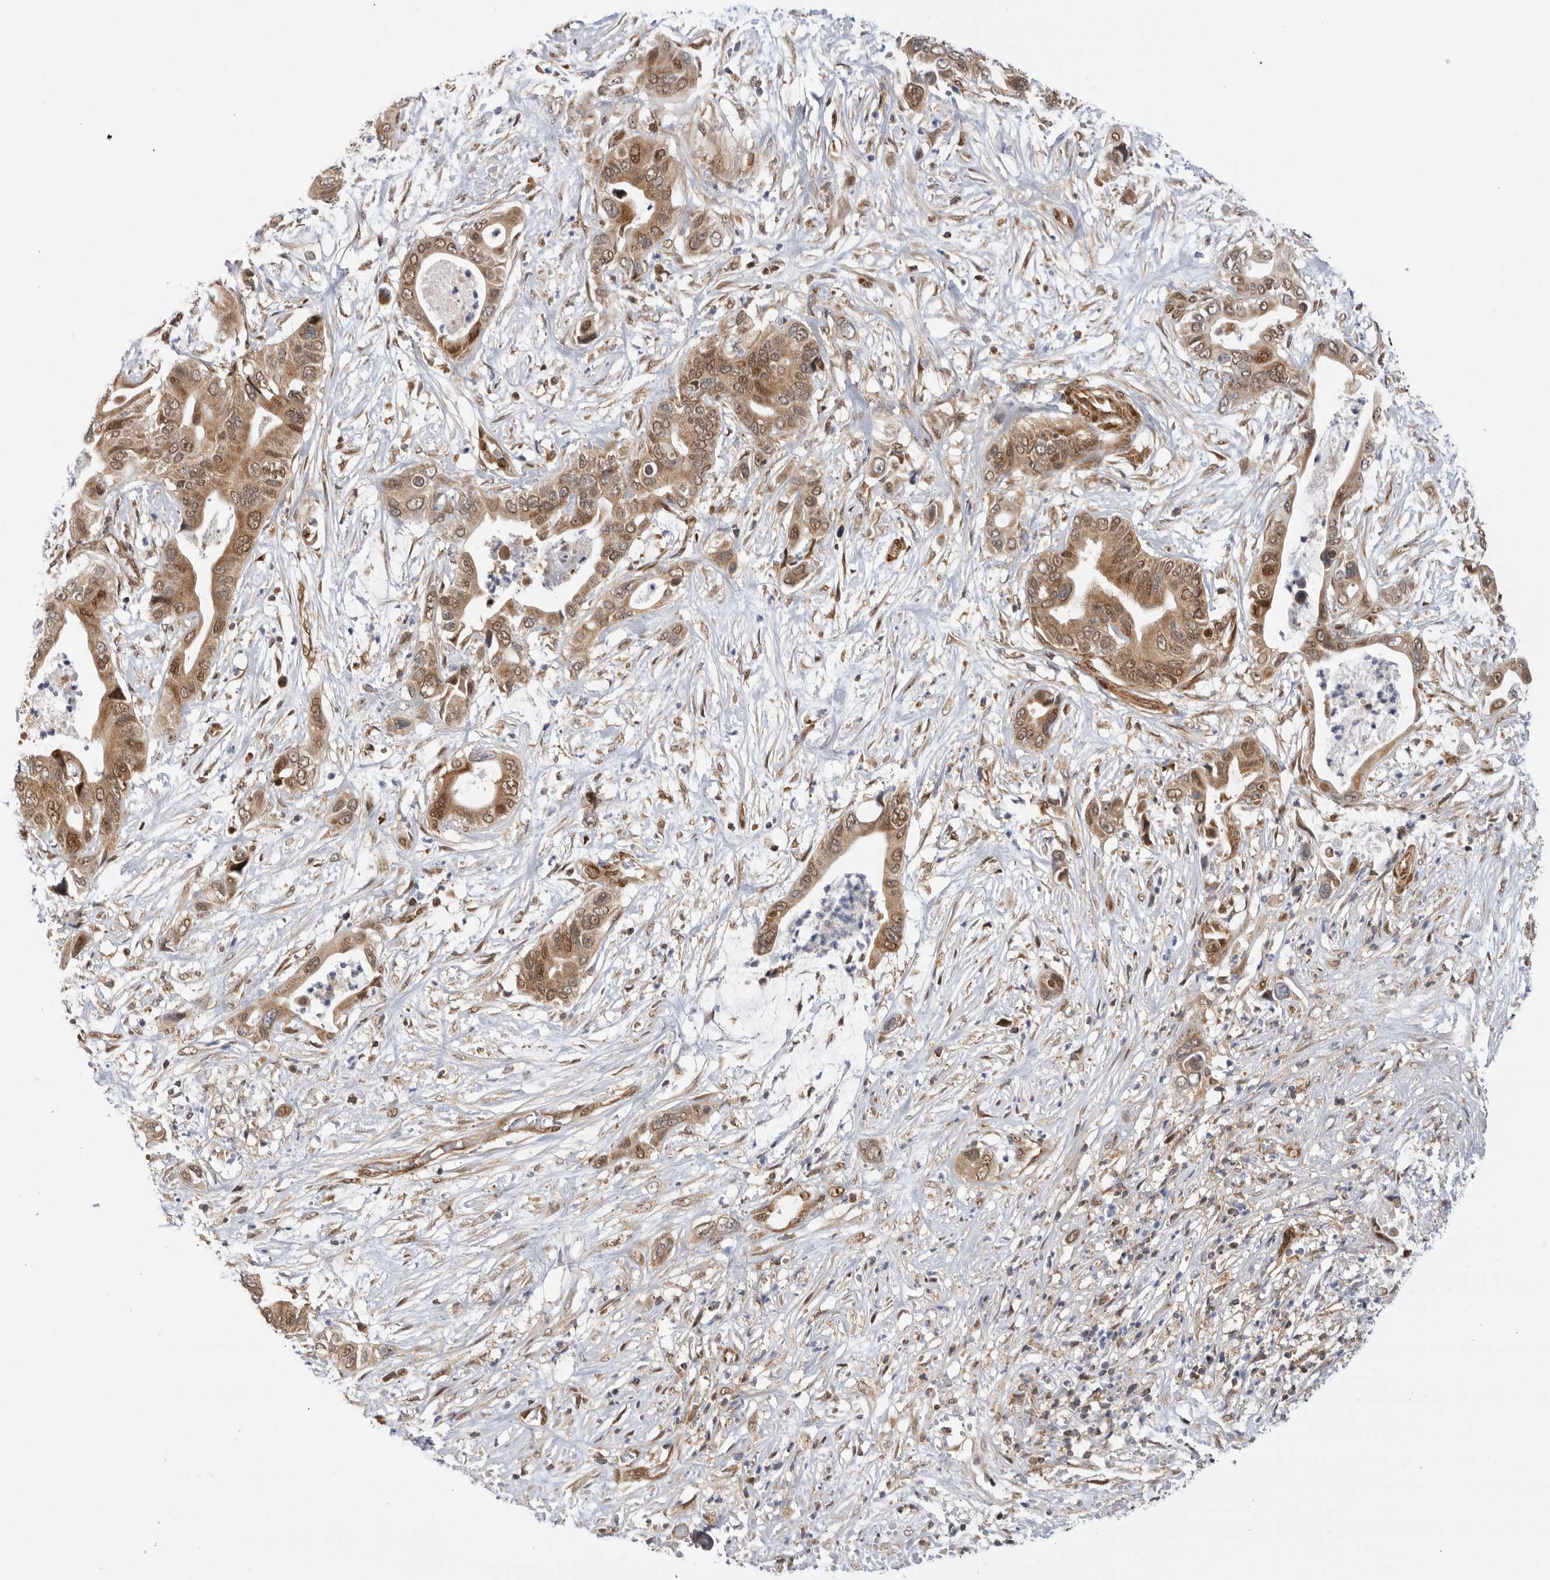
{"staining": {"intensity": "moderate", "quantity": ">75%", "location": "cytoplasmic/membranous,nuclear"}, "tissue": "pancreatic cancer", "cell_type": "Tumor cells", "image_type": "cancer", "snomed": [{"axis": "morphology", "description": "Adenocarcinoma, NOS"}, {"axis": "topography", "description": "Pancreas"}], "caption": "The image demonstrates immunohistochemical staining of pancreatic cancer (adenocarcinoma). There is moderate cytoplasmic/membranous and nuclear positivity is identified in about >75% of tumor cells.", "gene": "DCAF8", "patient": {"sex": "male", "age": 66}}